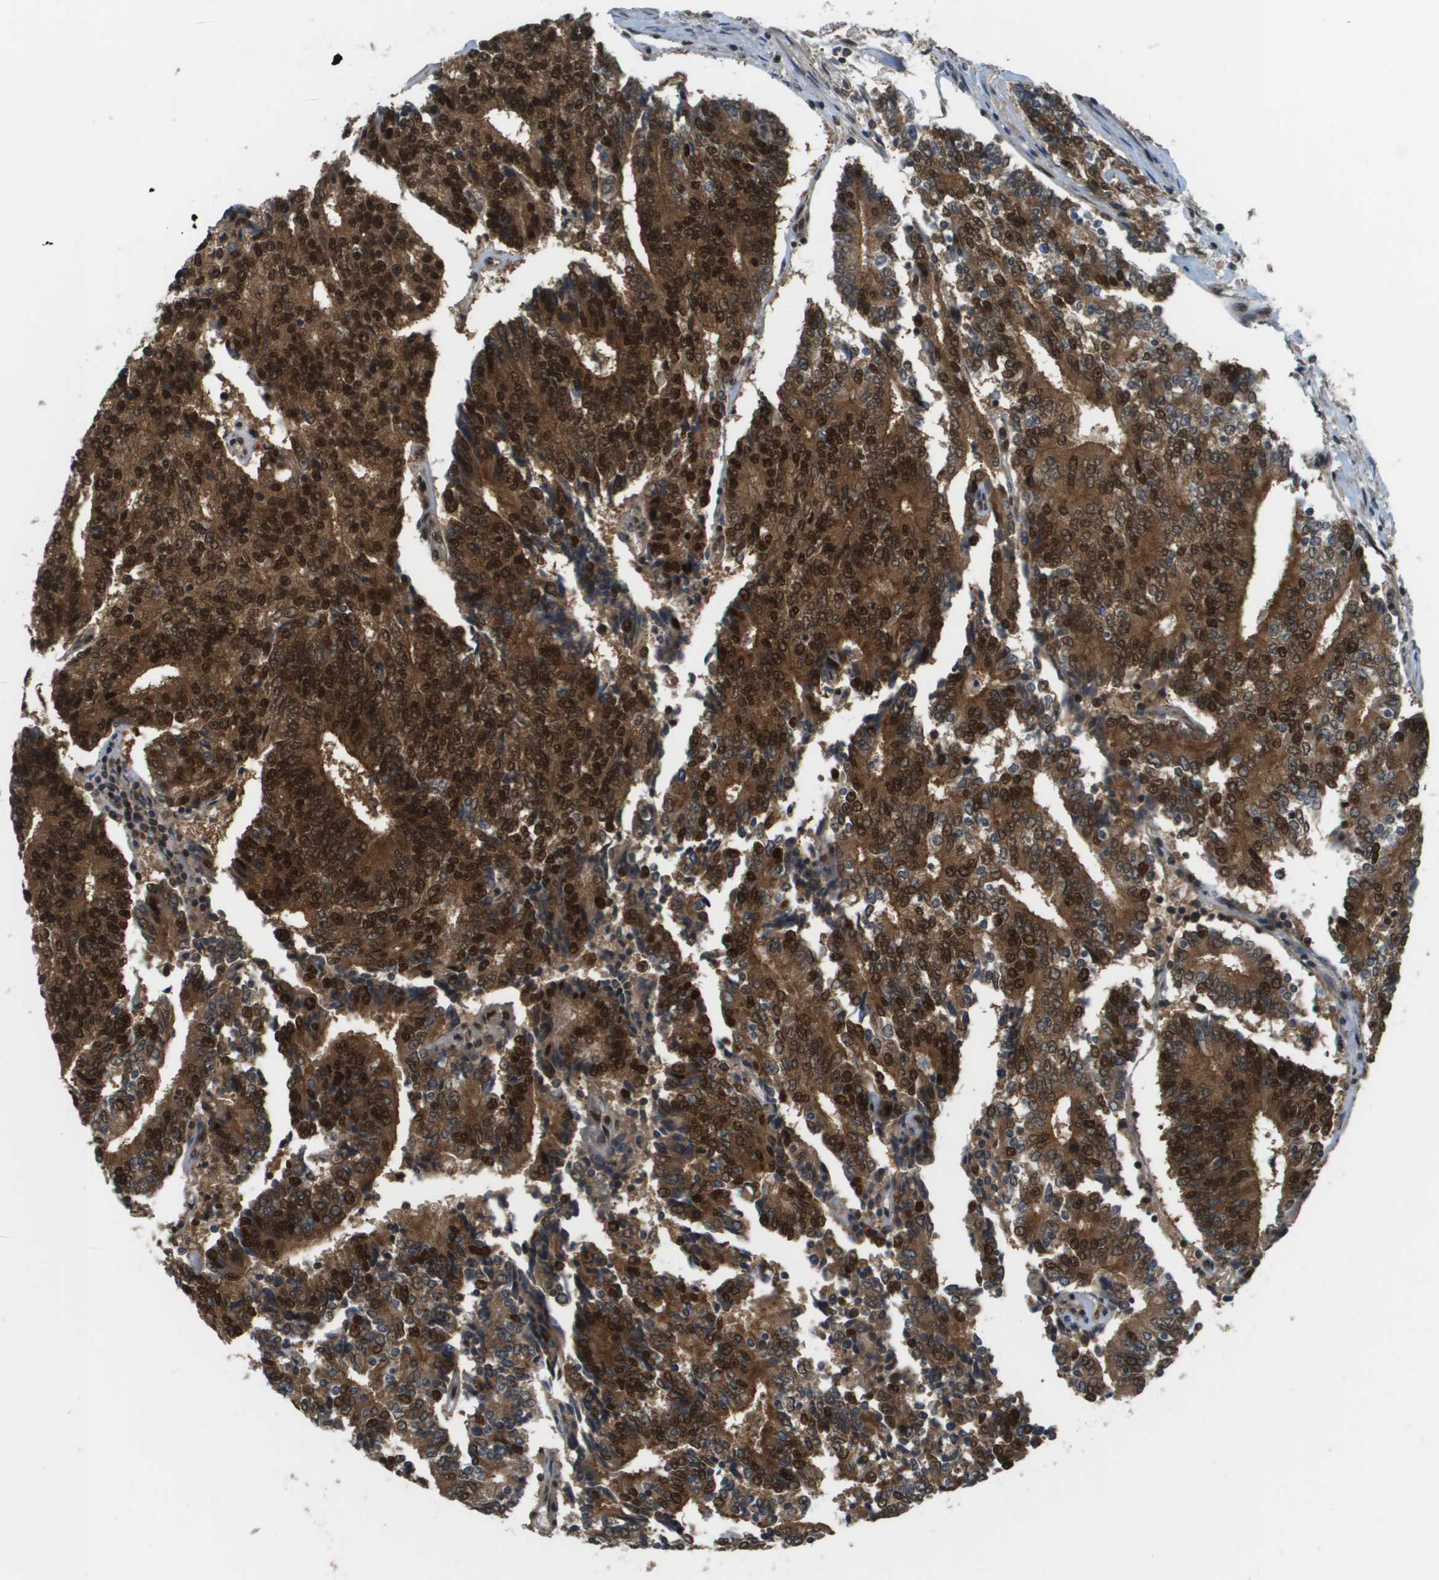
{"staining": {"intensity": "strong", "quantity": ">75%", "location": "cytoplasmic/membranous,nuclear"}, "tissue": "prostate cancer", "cell_type": "Tumor cells", "image_type": "cancer", "snomed": [{"axis": "morphology", "description": "Normal tissue, NOS"}, {"axis": "morphology", "description": "Adenocarcinoma, High grade"}, {"axis": "topography", "description": "Prostate"}, {"axis": "topography", "description": "Seminal veicle"}], "caption": "IHC staining of prostate cancer (high-grade adenocarcinoma), which shows high levels of strong cytoplasmic/membranous and nuclear staining in approximately >75% of tumor cells indicating strong cytoplasmic/membranous and nuclear protein expression. The staining was performed using DAB (brown) for protein detection and nuclei were counterstained in hematoxylin (blue).", "gene": "PRCC", "patient": {"sex": "male", "age": 55}}